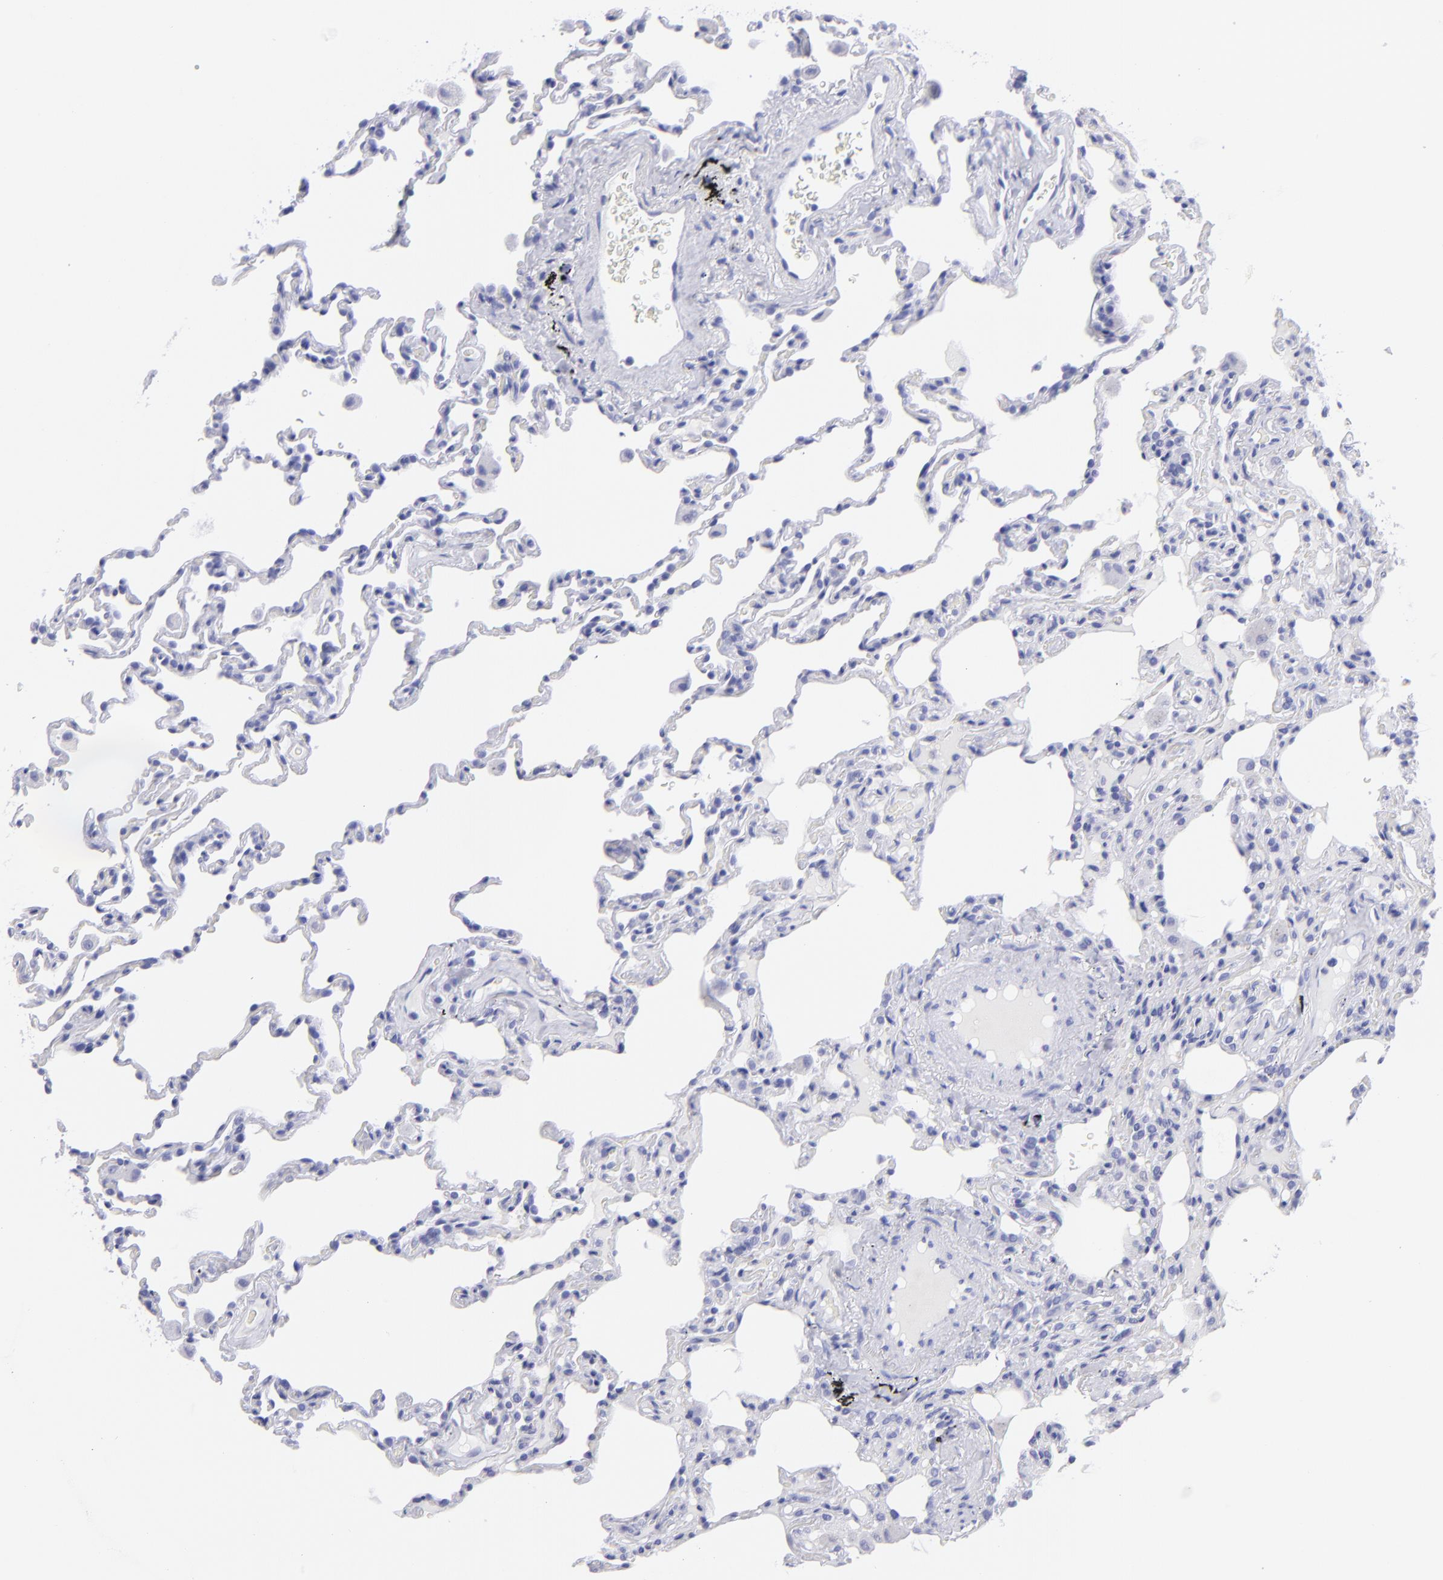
{"staining": {"intensity": "negative", "quantity": "none", "location": "none"}, "tissue": "lung", "cell_type": "Alveolar cells", "image_type": "normal", "snomed": [{"axis": "morphology", "description": "Normal tissue, NOS"}, {"axis": "topography", "description": "Lung"}], "caption": "Image shows no significant protein positivity in alveolar cells of benign lung. Nuclei are stained in blue.", "gene": "PIP", "patient": {"sex": "male", "age": 59}}